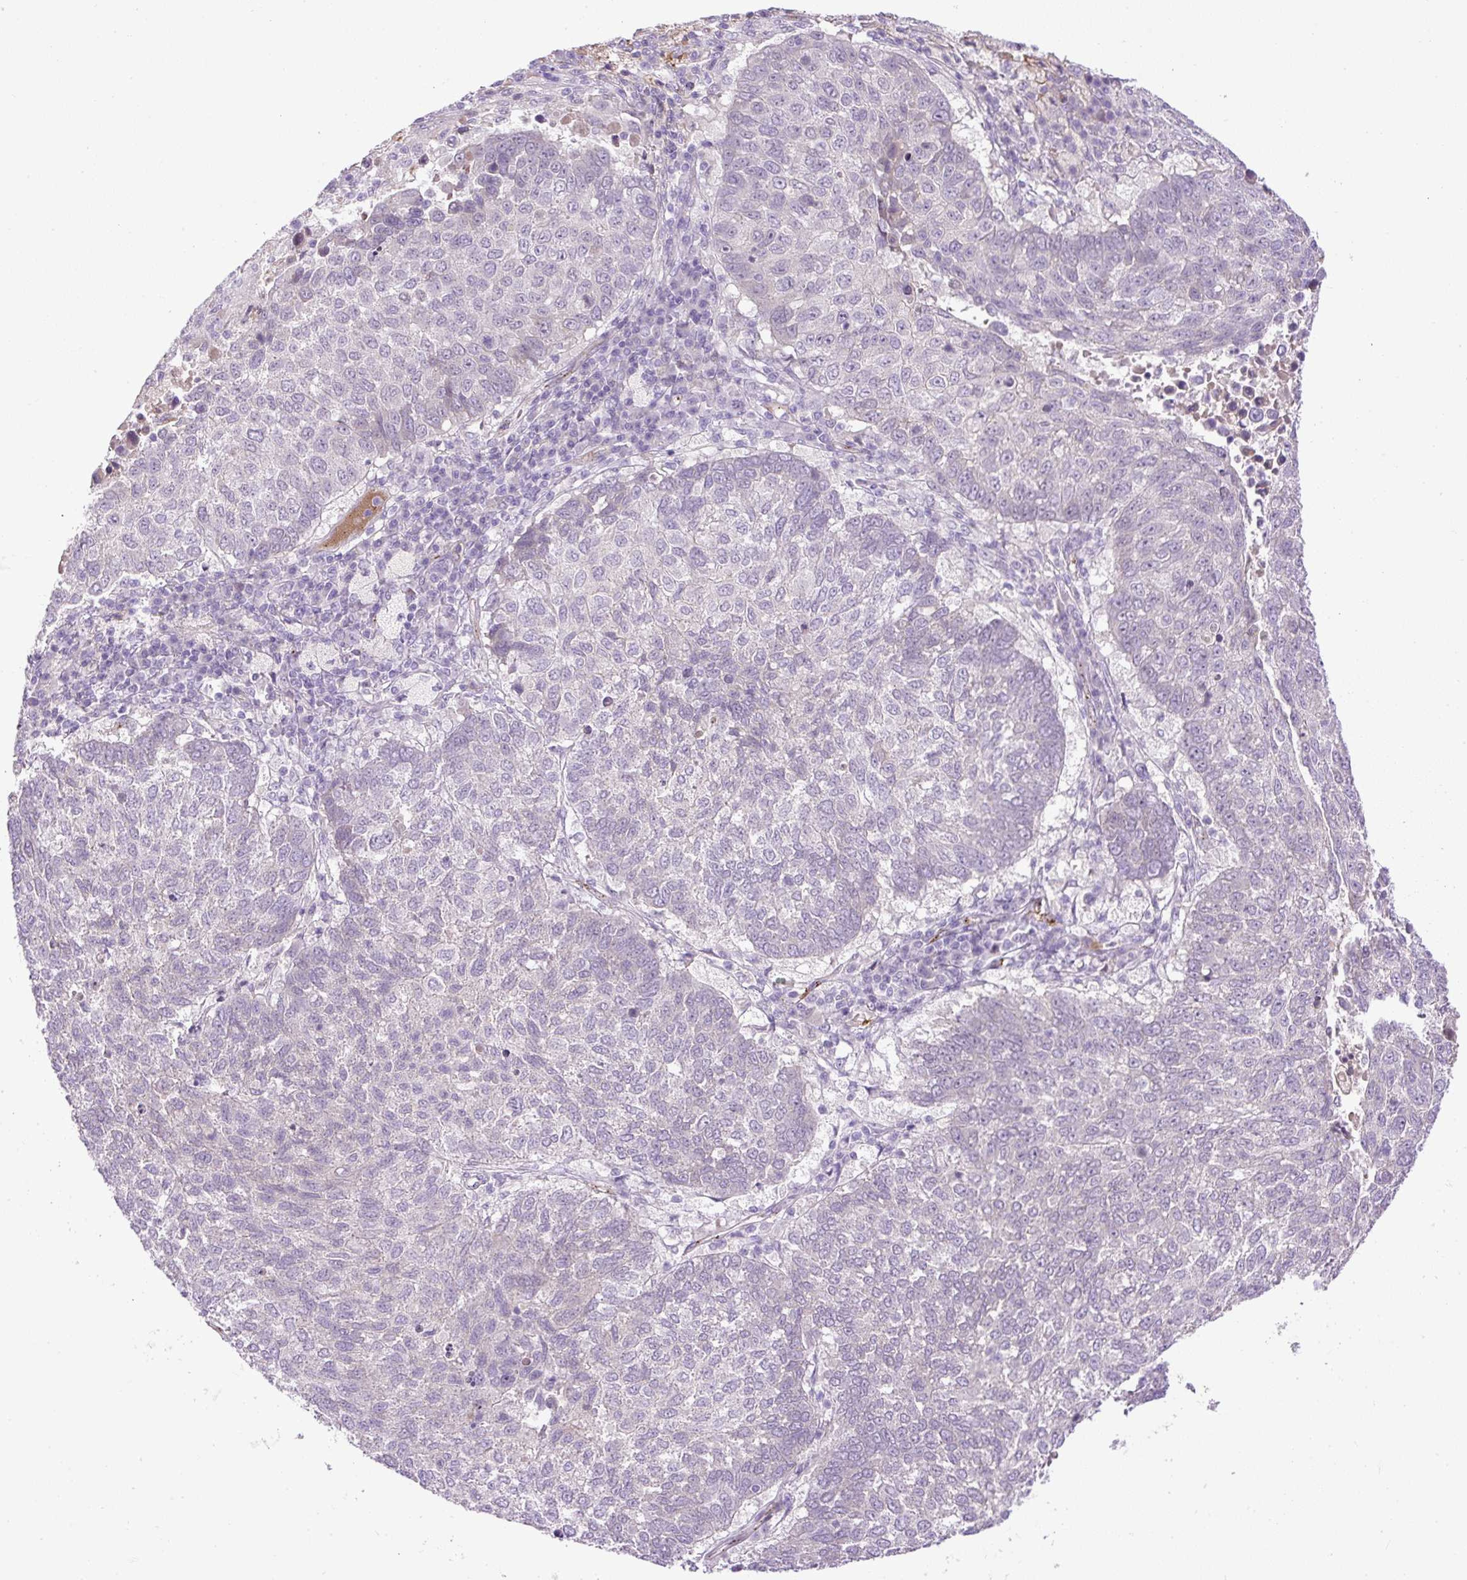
{"staining": {"intensity": "negative", "quantity": "none", "location": "none"}, "tissue": "lung cancer", "cell_type": "Tumor cells", "image_type": "cancer", "snomed": [{"axis": "morphology", "description": "Squamous cell carcinoma, NOS"}, {"axis": "topography", "description": "Lung"}], "caption": "Lung cancer stained for a protein using immunohistochemistry (IHC) demonstrates no positivity tumor cells.", "gene": "LEFTY2", "patient": {"sex": "male", "age": 73}}